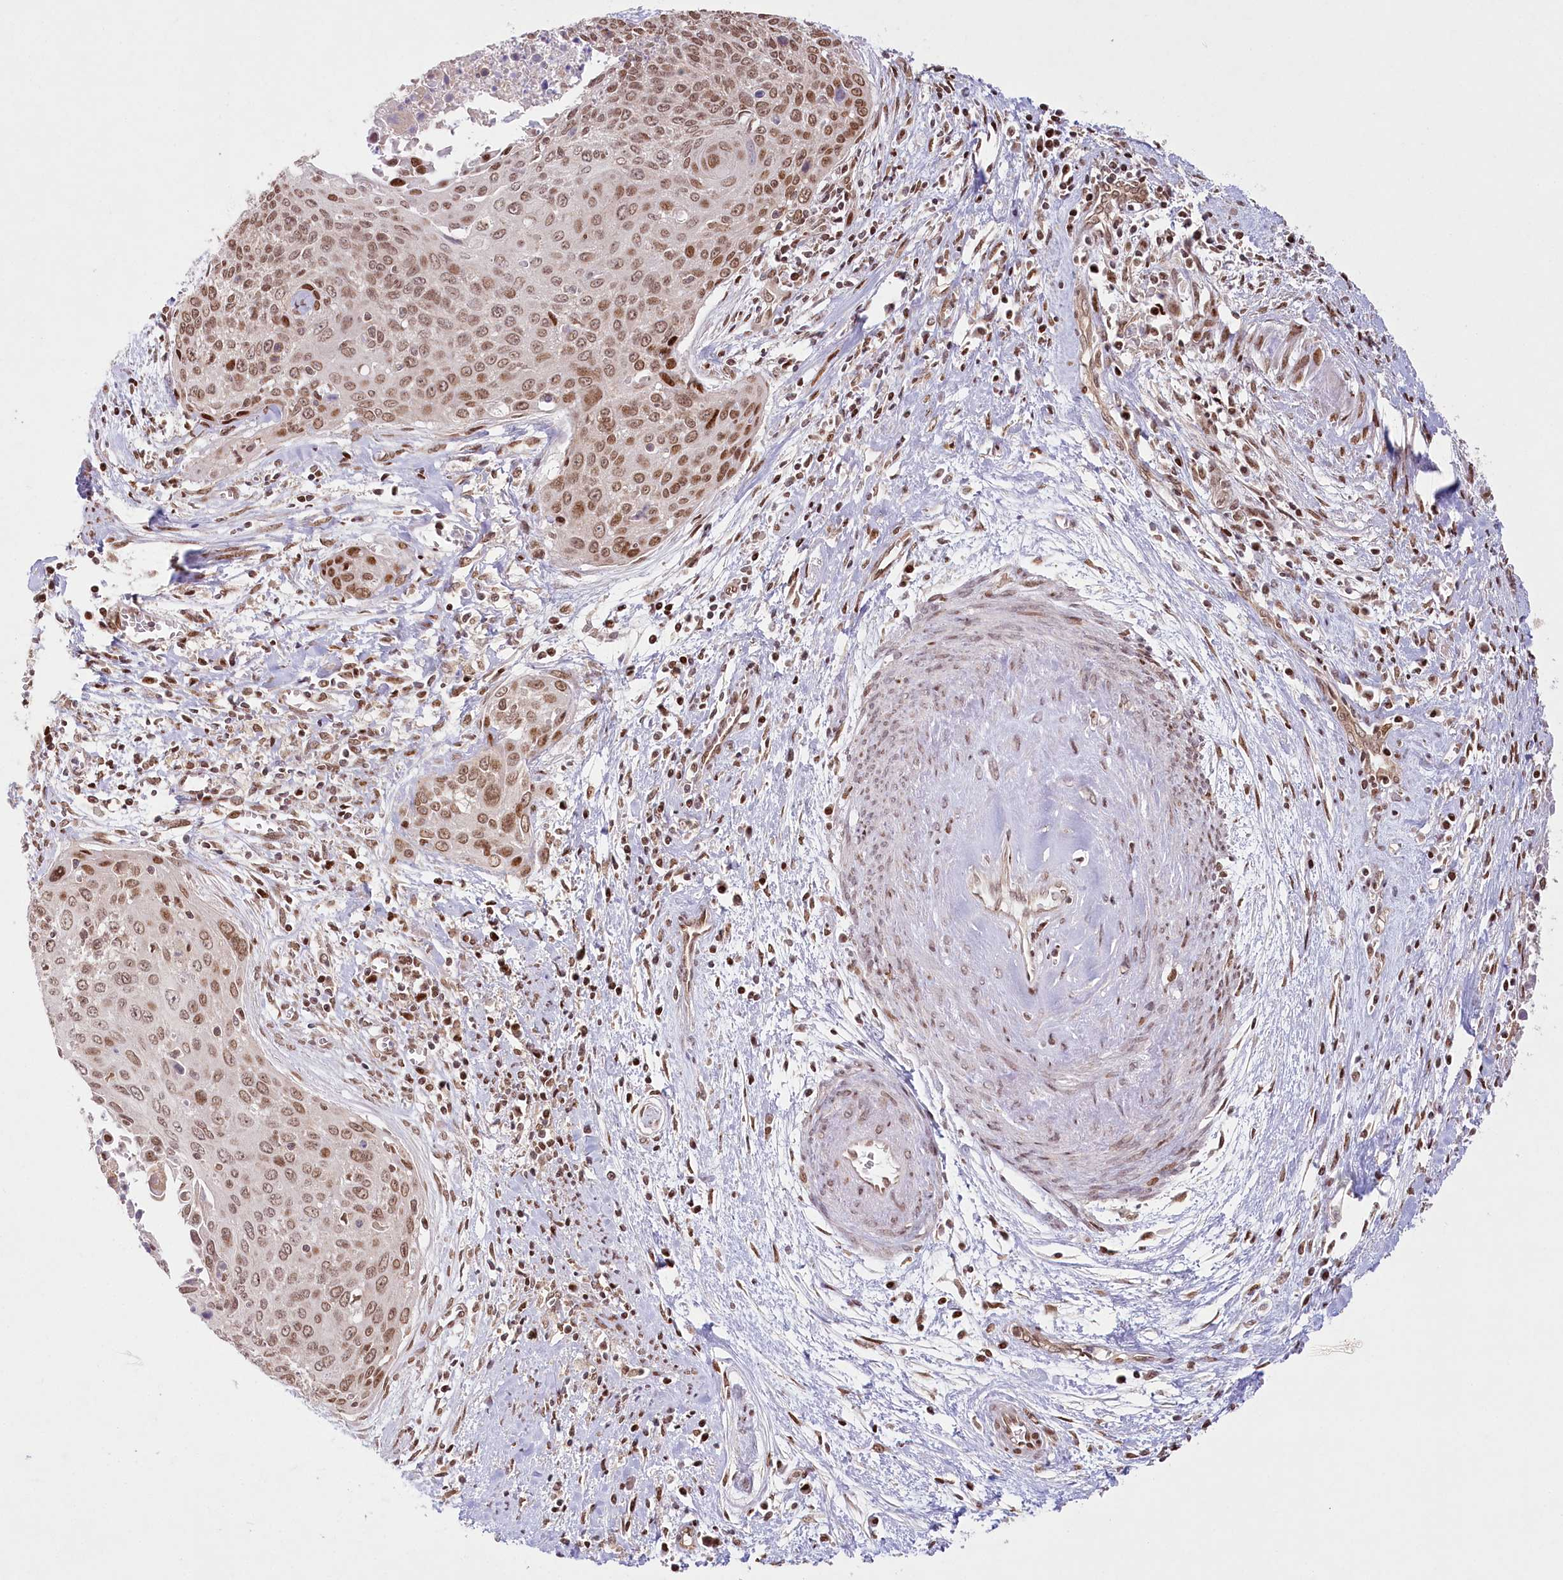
{"staining": {"intensity": "strong", "quantity": ">75%", "location": "nuclear"}, "tissue": "cervical cancer", "cell_type": "Tumor cells", "image_type": "cancer", "snomed": [{"axis": "morphology", "description": "Squamous cell carcinoma, NOS"}, {"axis": "topography", "description": "Cervix"}], "caption": "Immunohistochemistry (IHC) staining of cervical cancer, which exhibits high levels of strong nuclear positivity in approximately >75% of tumor cells indicating strong nuclear protein positivity. The staining was performed using DAB (3,3'-diaminobenzidine) (brown) for protein detection and nuclei were counterstained in hematoxylin (blue).", "gene": "PYURF", "patient": {"sex": "female", "age": 55}}